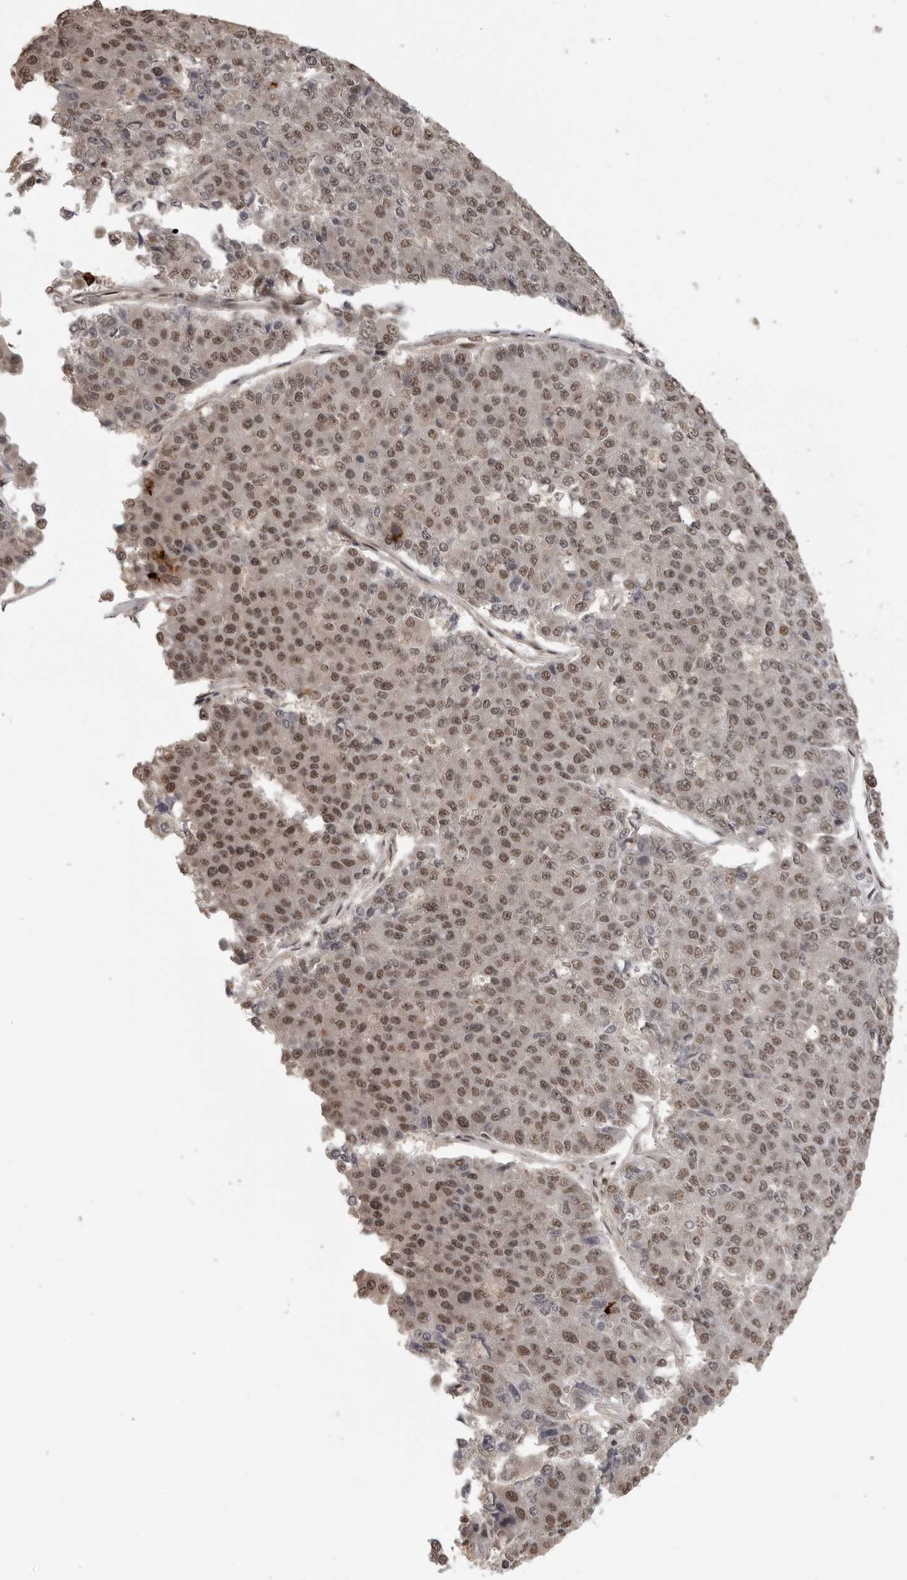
{"staining": {"intensity": "moderate", "quantity": ">75%", "location": "nuclear"}, "tissue": "pancreatic cancer", "cell_type": "Tumor cells", "image_type": "cancer", "snomed": [{"axis": "morphology", "description": "Adenocarcinoma, NOS"}, {"axis": "topography", "description": "Pancreas"}], "caption": "Immunohistochemistry (IHC) micrograph of human pancreatic cancer (adenocarcinoma) stained for a protein (brown), which reveals medium levels of moderate nuclear staining in about >75% of tumor cells.", "gene": "CLOCK", "patient": {"sex": "male", "age": 50}}